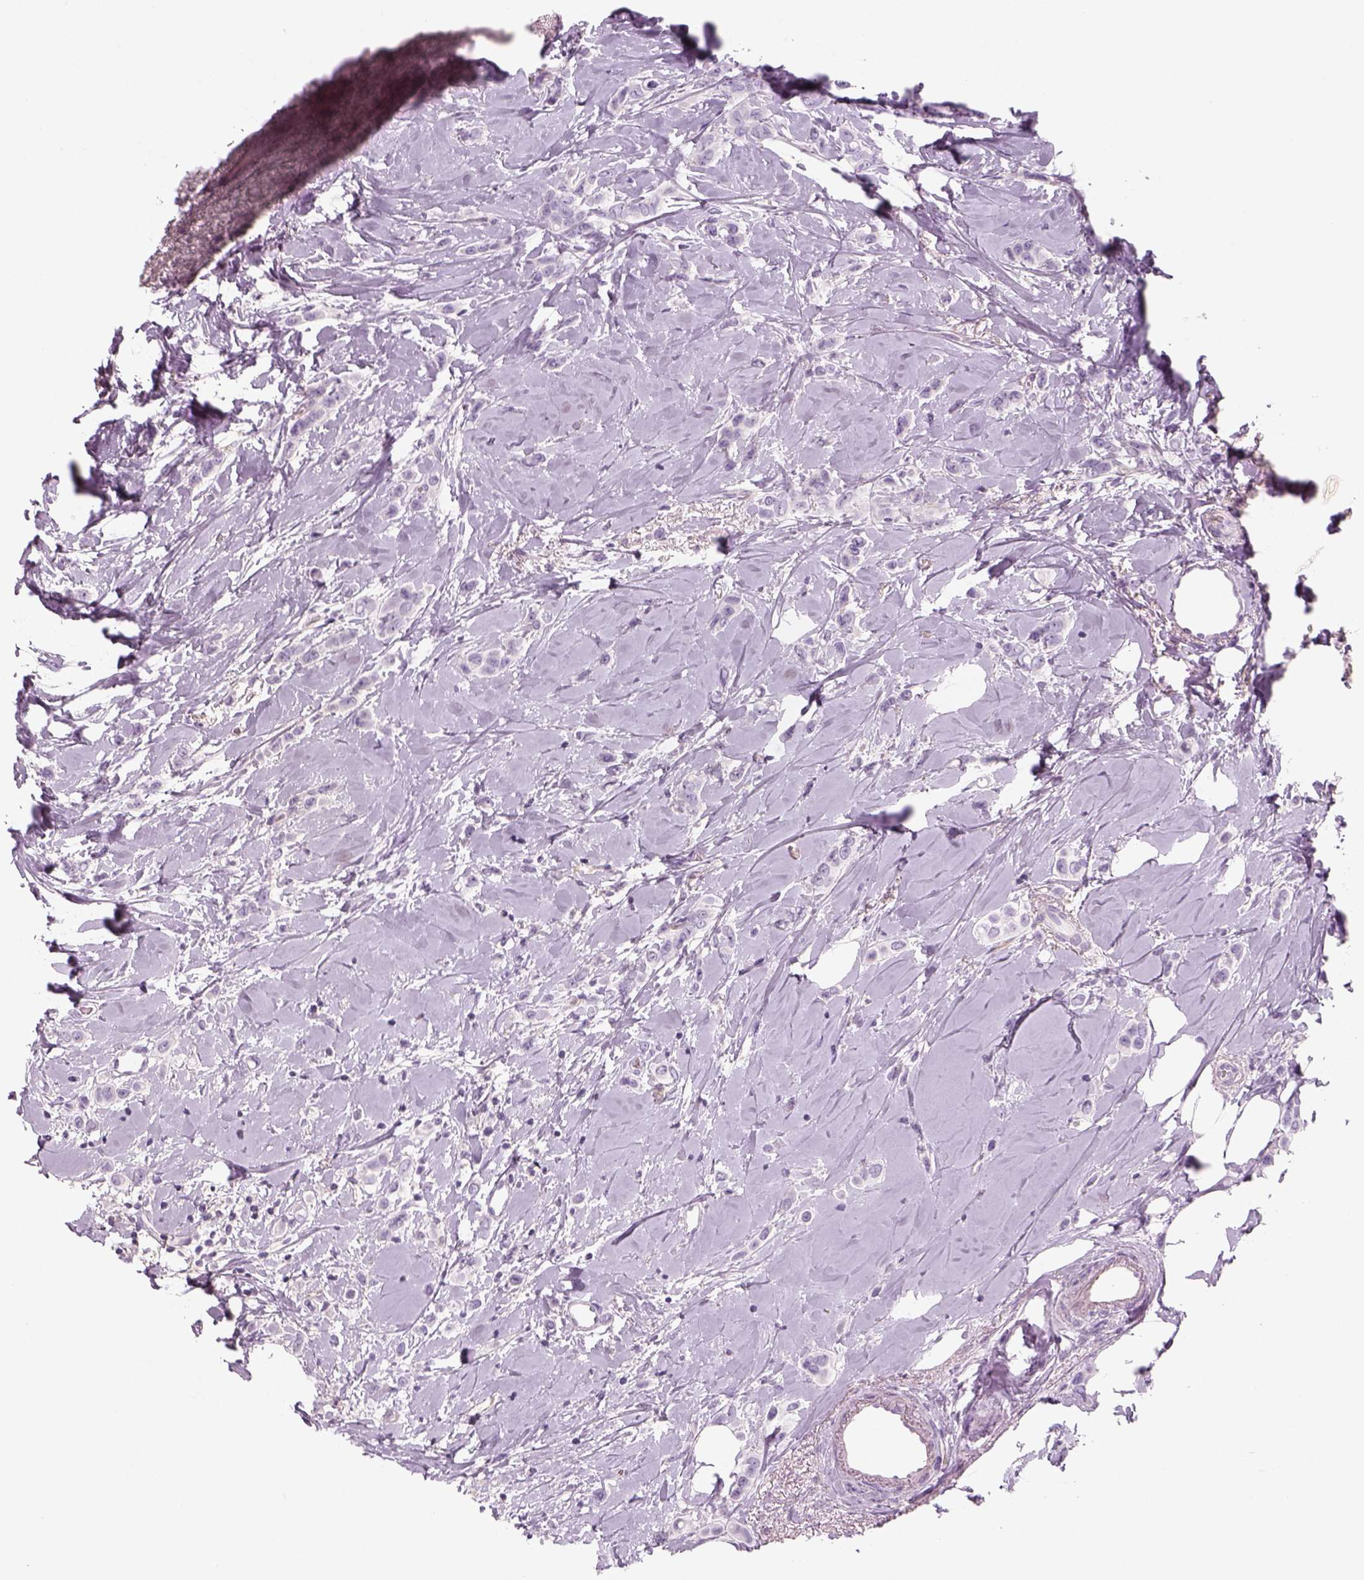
{"staining": {"intensity": "negative", "quantity": "none", "location": "none"}, "tissue": "breast cancer", "cell_type": "Tumor cells", "image_type": "cancer", "snomed": [{"axis": "morphology", "description": "Lobular carcinoma"}, {"axis": "topography", "description": "Breast"}], "caption": "Immunohistochemistry histopathology image of human lobular carcinoma (breast) stained for a protein (brown), which exhibits no expression in tumor cells.", "gene": "SLC1A7", "patient": {"sex": "female", "age": 66}}